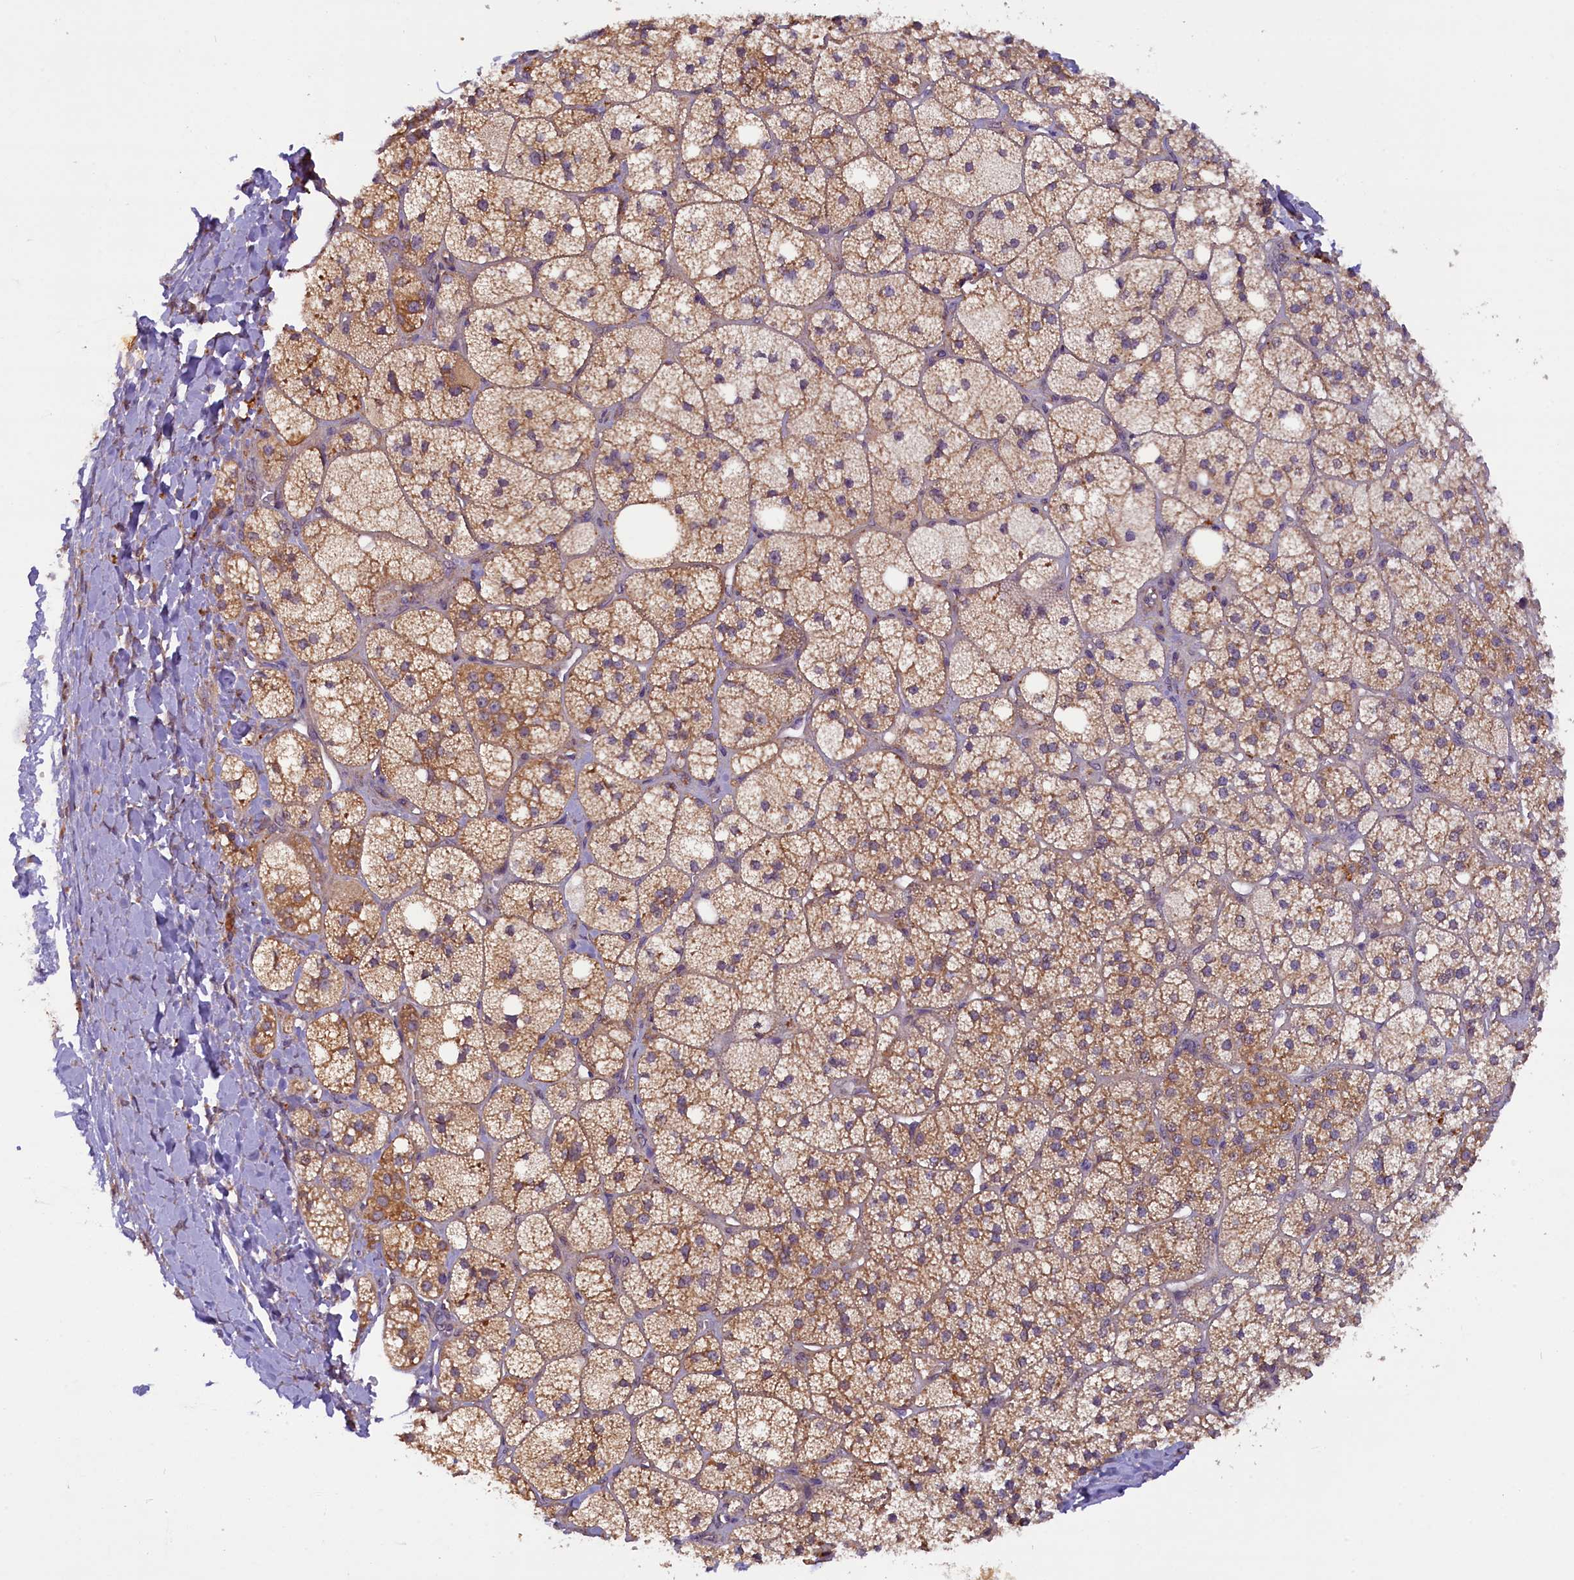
{"staining": {"intensity": "moderate", "quantity": "25%-75%", "location": "cytoplasmic/membranous"}, "tissue": "adrenal gland", "cell_type": "Glandular cells", "image_type": "normal", "snomed": [{"axis": "morphology", "description": "Normal tissue, NOS"}, {"axis": "topography", "description": "Adrenal gland"}], "caption": "Immunohistochemistry (DAB (3,3'-diaminobenzidine)) staining of normal adrenal gland shows moderate cytoplasmic/membranous protein expression in about 25%-75% of glandular cells. (DAB (3,3'-diaminobenzidine) IHC with brightfield microscopy, high magnification).", "gene": "CCDC9B", "patient": {"sex": "male", "age": 61}}